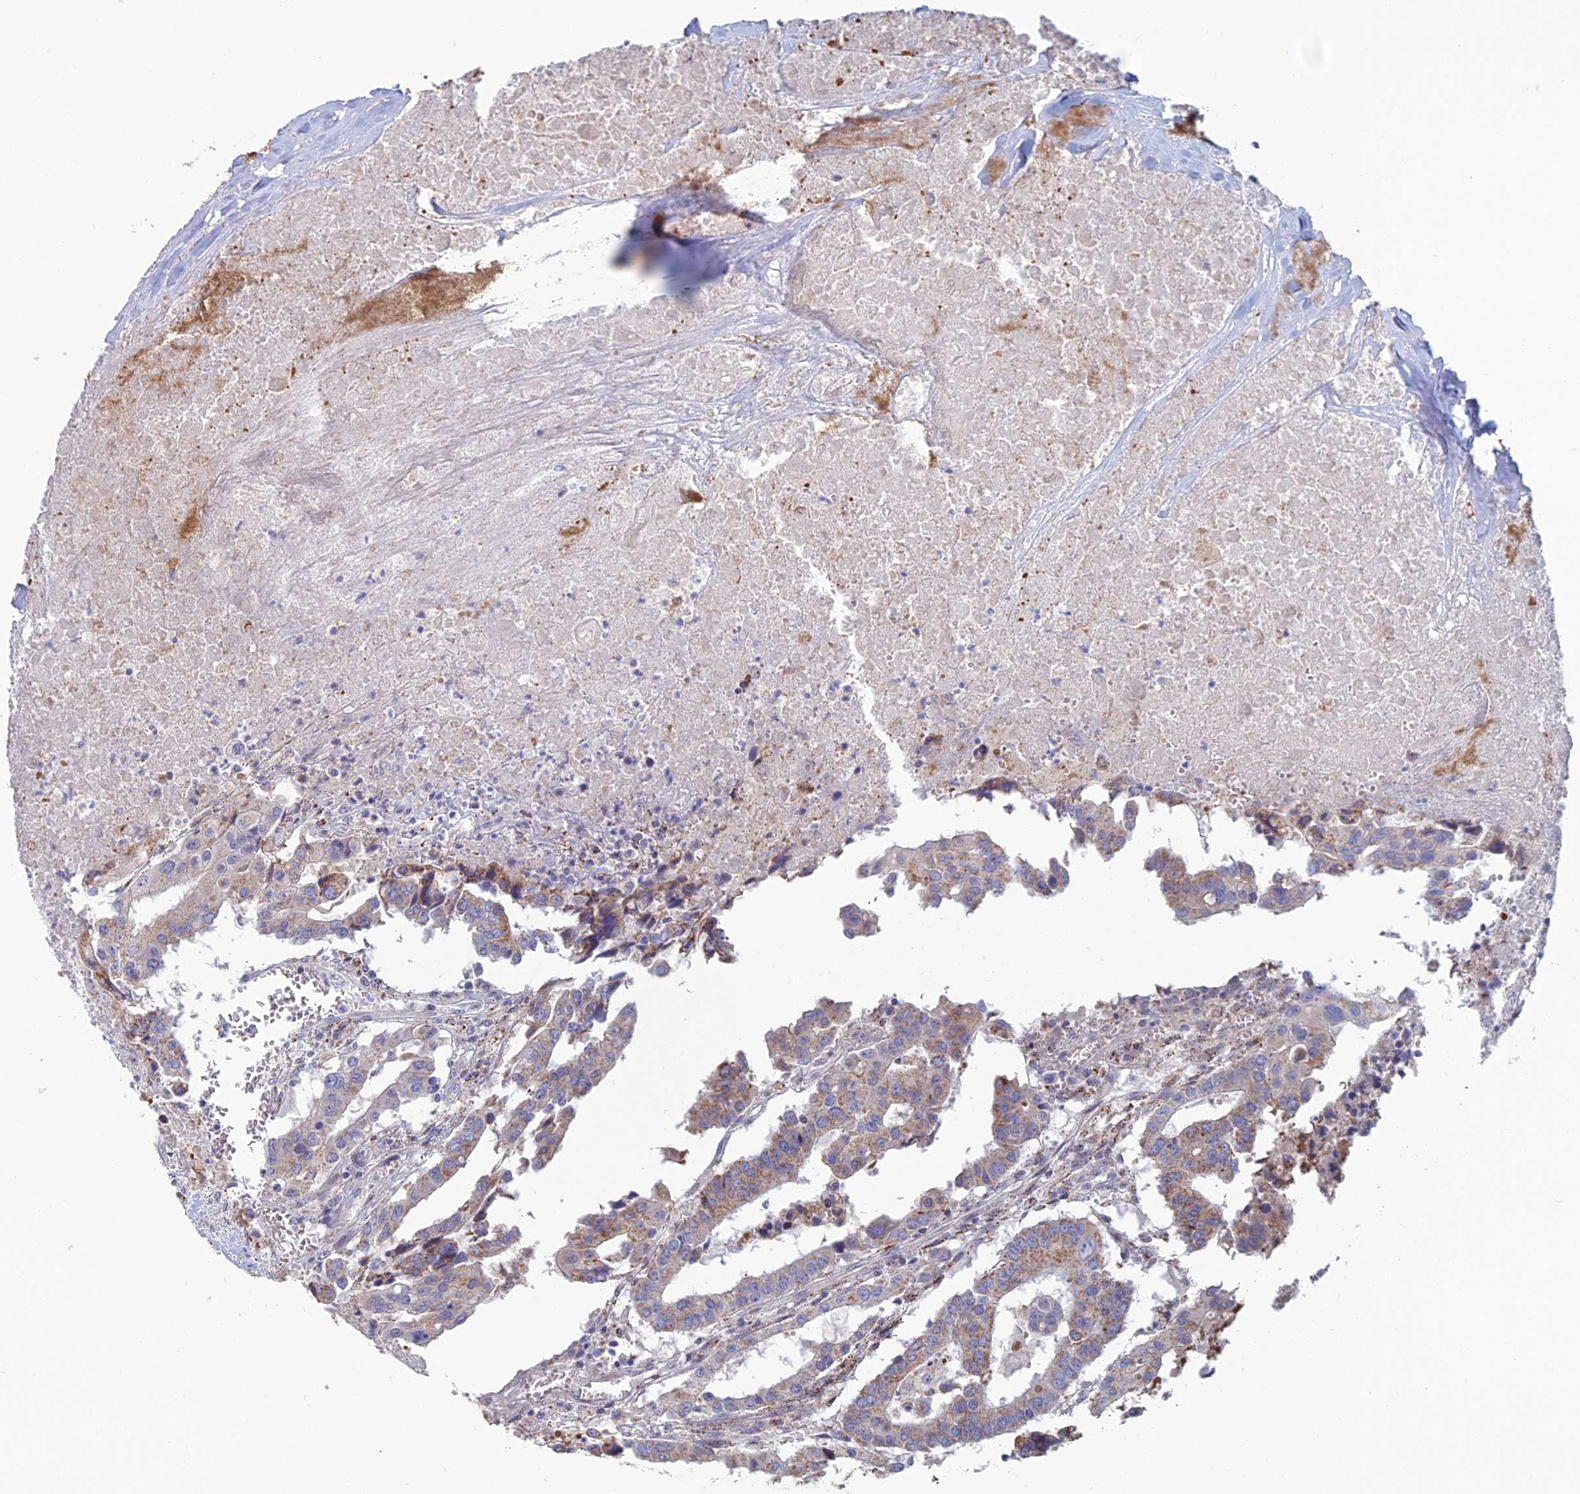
{"staining": {"intensity": "moderate", "quantity": "<25%", "location": "cytoplasmic/membranous"}, "tissue": "colorectal cancer", "cell_type": "Tumor cells", "image_type": "cancer", "snomed": [{"axis": "morphology", "description": "Adenocarcinoma, NOS"}, {"axis": "topography", "description": "Colon"}], "caption": "Immunohistochemical staining of human colorectal adenocarcinoma demonstrates low levels of moderate cytoplasmic/membranous expression in about <25% of tumor cells.", "gene": "ARL16", "patient": {"sex": "male", "age": 77}}